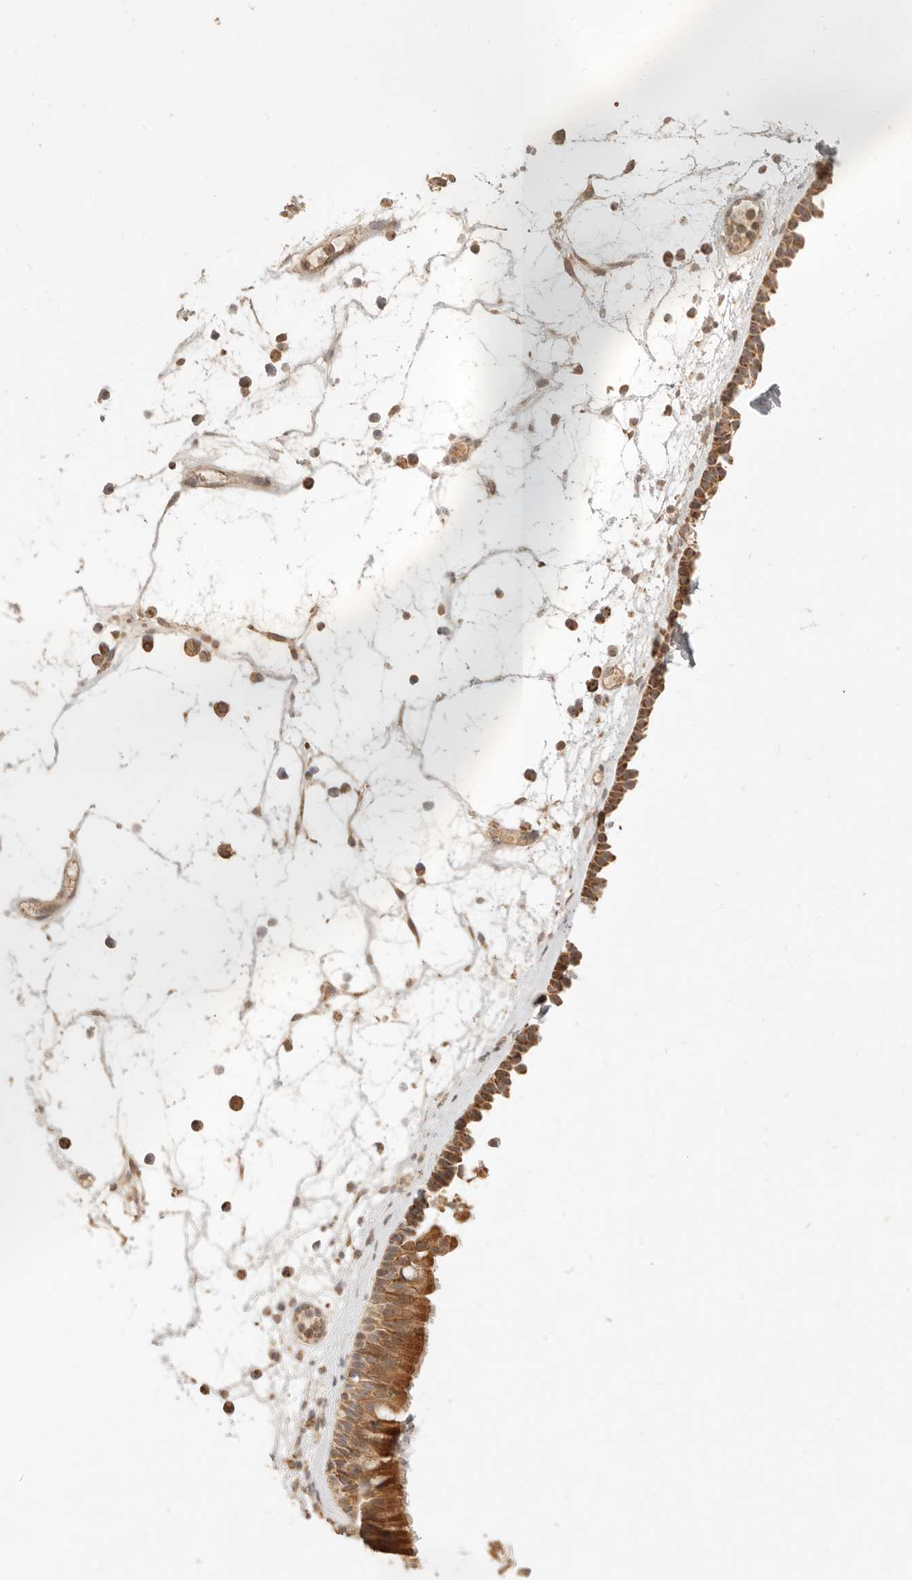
{"staining": {"intensity": "moderate", "quantity": ">75%", "location": "cytoplasmic/membranous"}, "tissue": "nasopharynx", "cell_type": "Respiratory epithelial cells", "image_type": "normal", "snomed": [{"axis": "morphology", "description": "Normal tissue, NOS"}, {"axis": "morphology", "description": "Inflammation, NOS"}, {"axis": "morphology", "description": "Malignant melanoma, Metastatic site"}, {"axis": "topography", "description": "Nasopharynx"}], "caption": "Immunohistochemical staining of normal human nasopharynx demonstrates moderate cytoplasmic/membranous protein positivity in approximately >75% of respiratory epithelial cells.", "gene": "CPLANE2", "patient": {"sex": "male", "age": 70}}